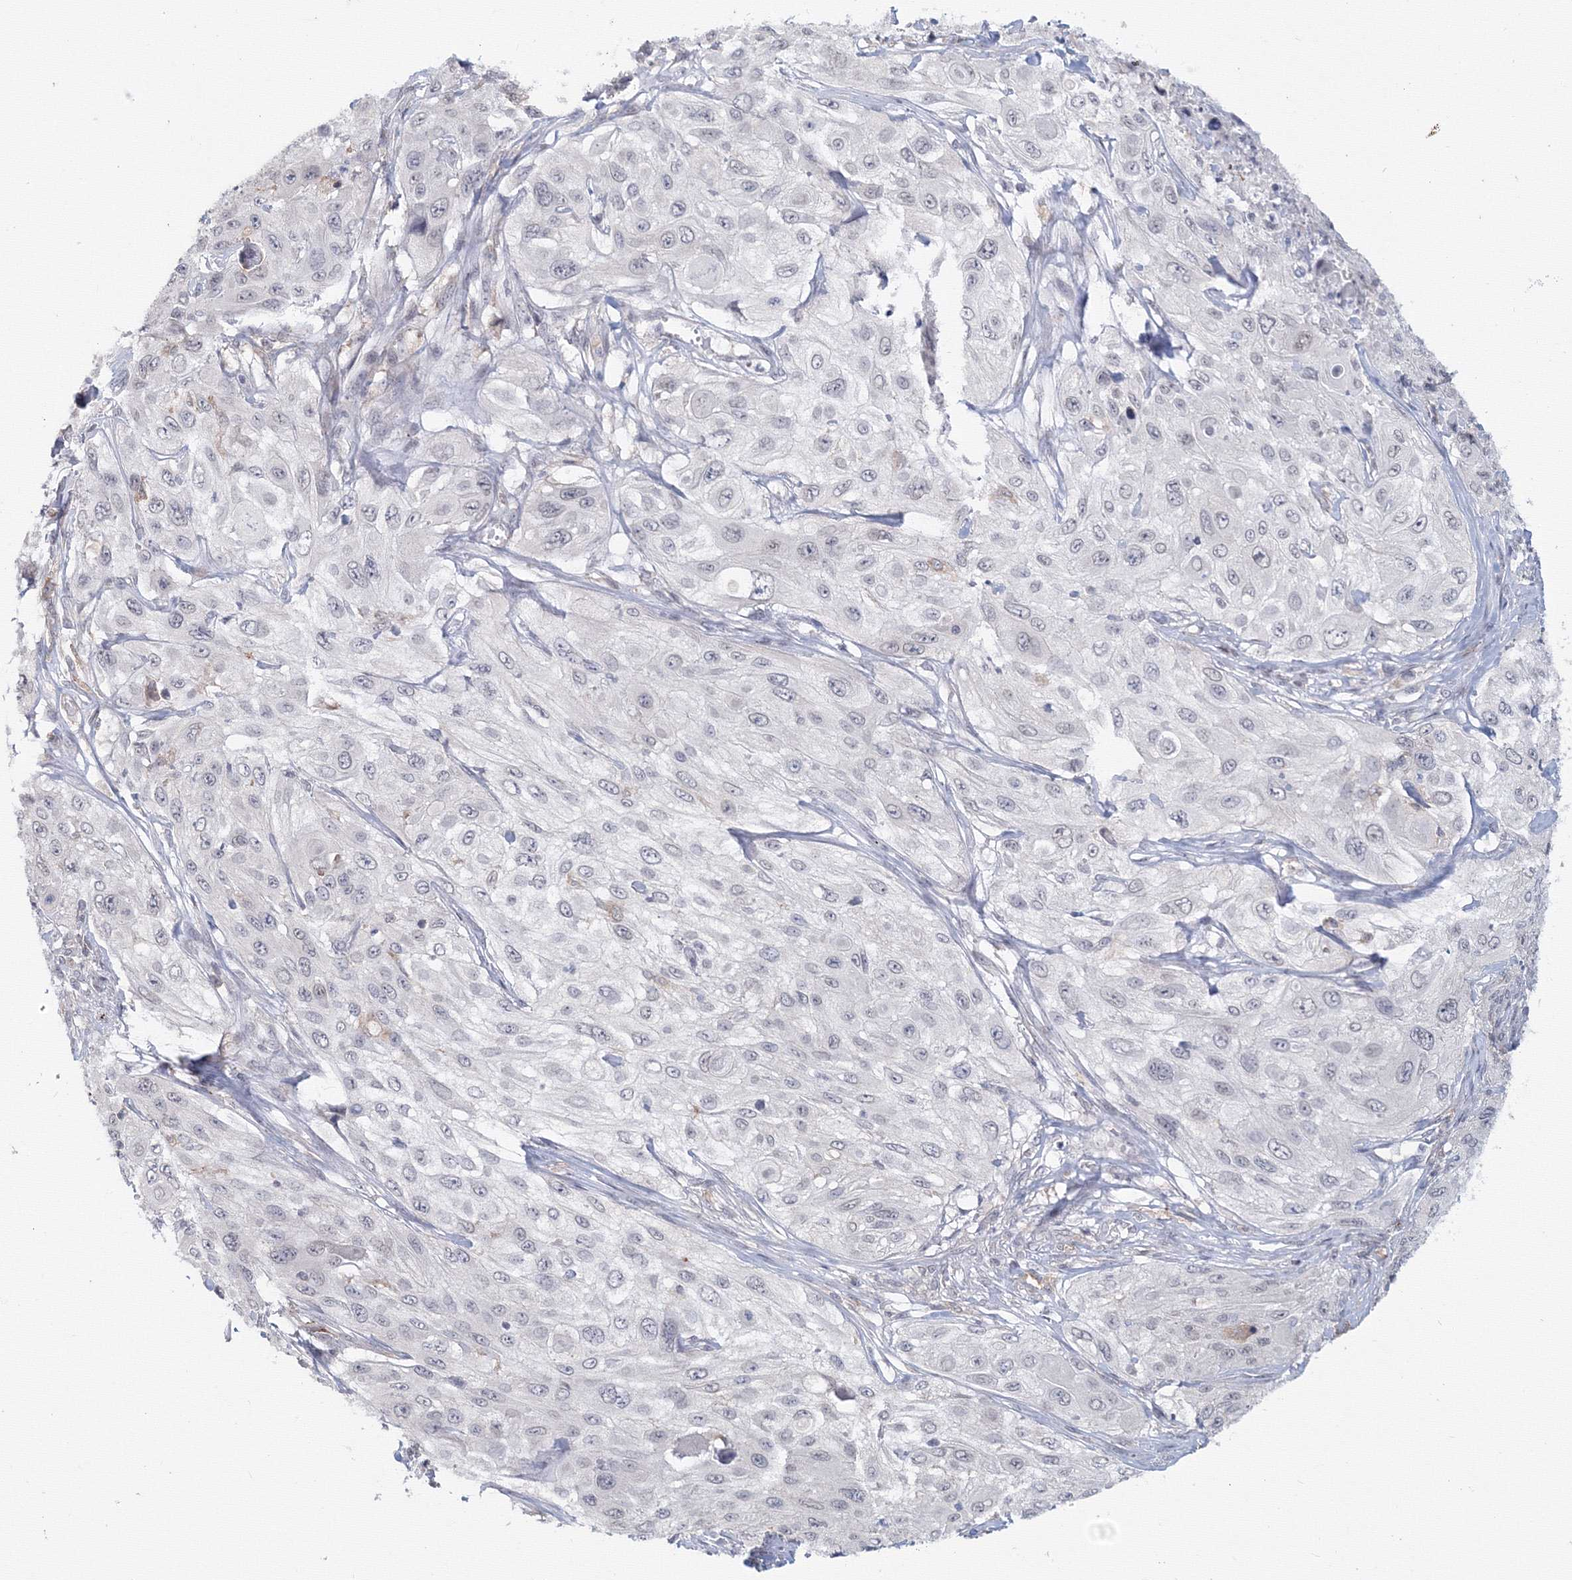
{"staining": {"intensity": "negative", "quantity": "none", "location": "none"}, "tissue": "cervical cancer", "cell_type": "Tumor cells", "image_type": "cancer", "snomed": [{"axis": "morphology", "description": "Squamous cell carcinoma, NOS"}, {"axis": "topography", "description": "Cervix"}], "caption": "The photomicrograph demonstrates no significant expression in tumor cells of cervical cancer (squamous cell carcinoma).", "gene": "SLC7A7", "patient": {"sex": "female", "age": 42}}